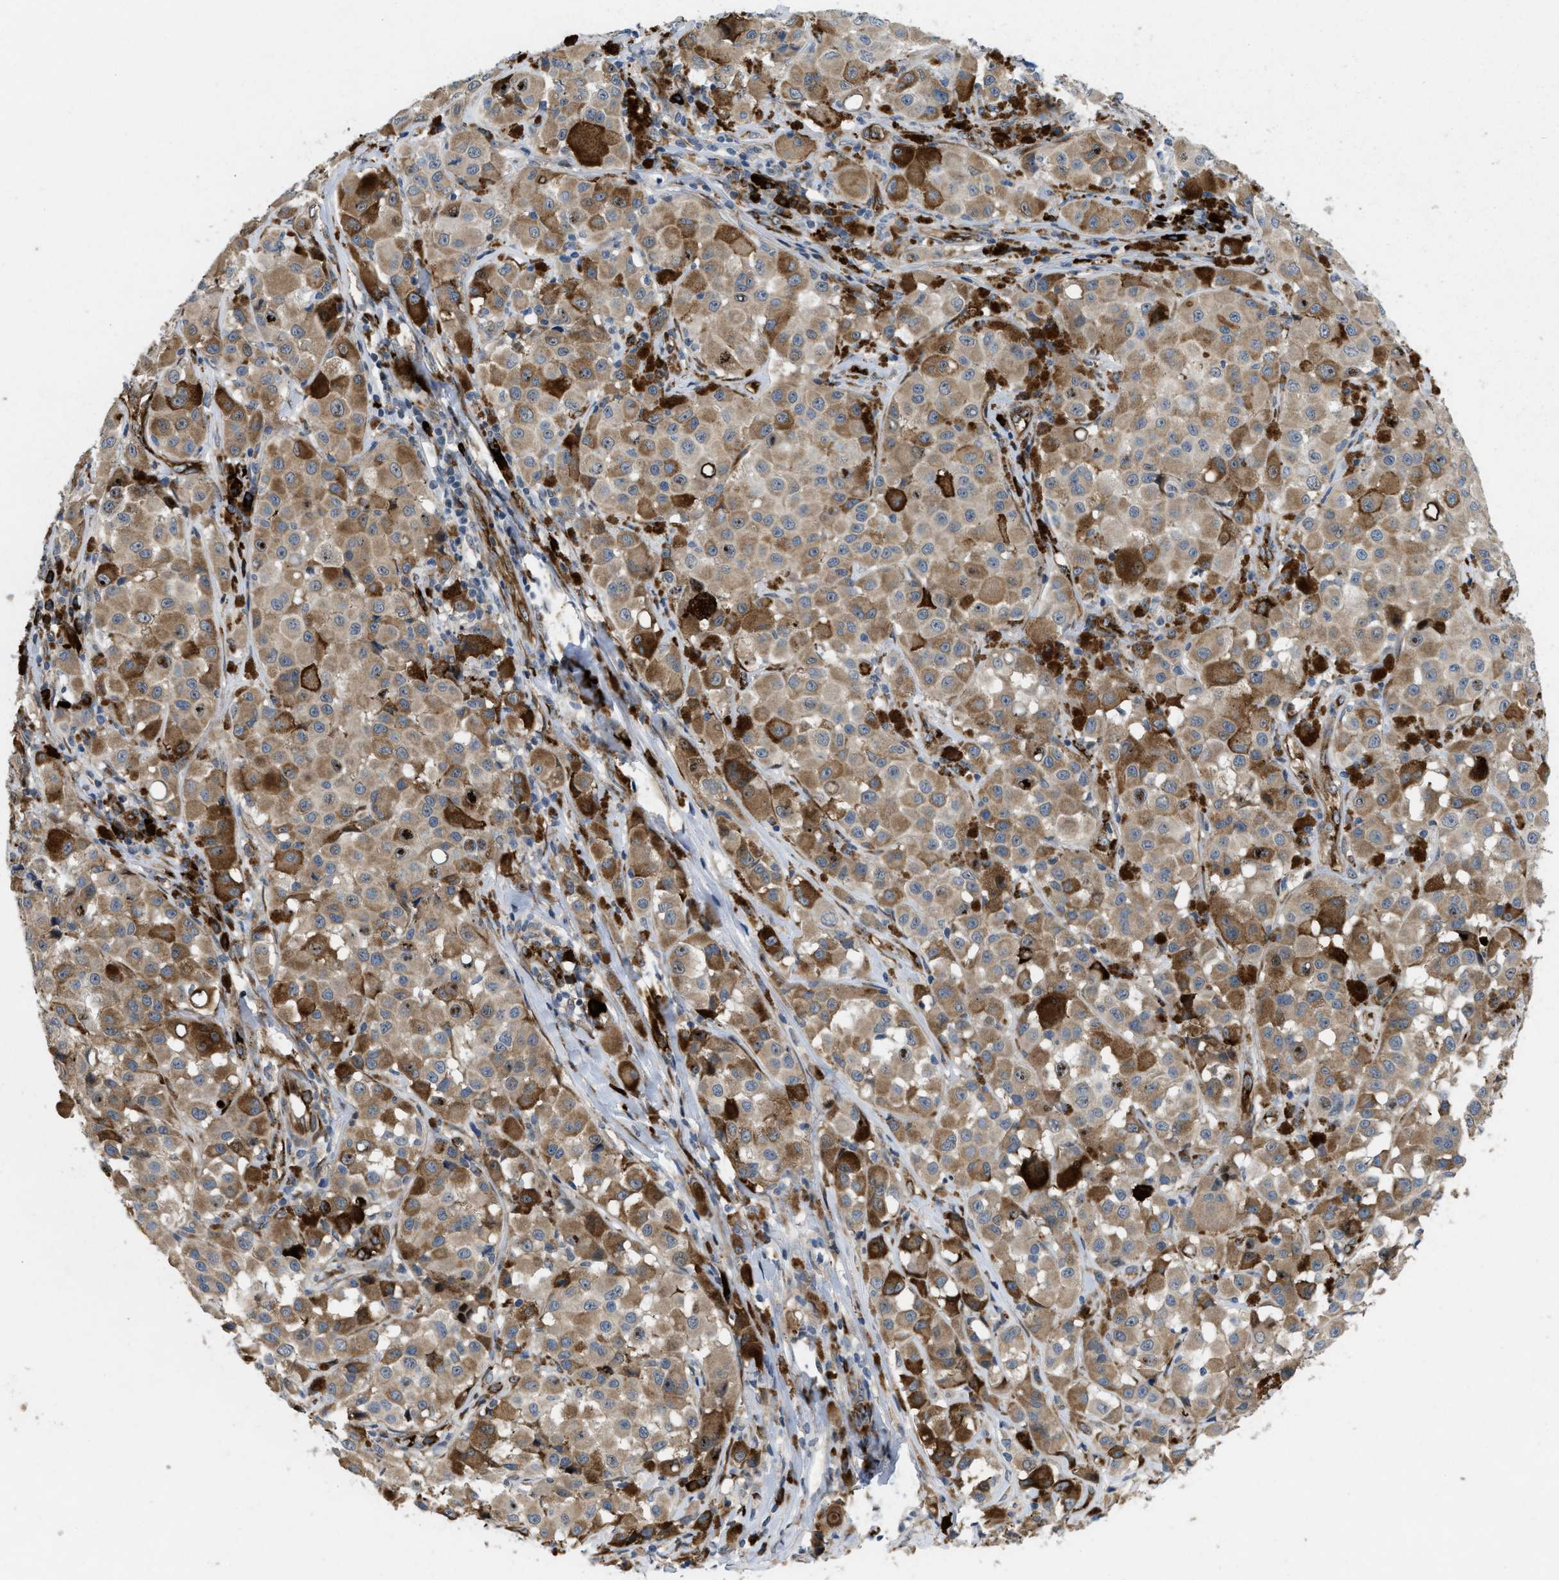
{"staining": {"intensity": "moderate", "quantity": ">75%", "location": "cytoplasmic/membranous"}, "tissue": "melanoma", "cell_type": "Tumor cells", "image_type": "cancer", "snomed": [{"axis": "morphology", "description": "Malignant melanoma, NOS"}, {"axis": "topography", "description": "Skin"}], "caption": "This is a micrograph of immunohistochemistry (IHC) staining of melanoma, which shows moderate positivity in the cytoplasmic/membranous of tumor cells.", "gene": "HSPA12B", "patient": {"sex": "male", "age": 84}}